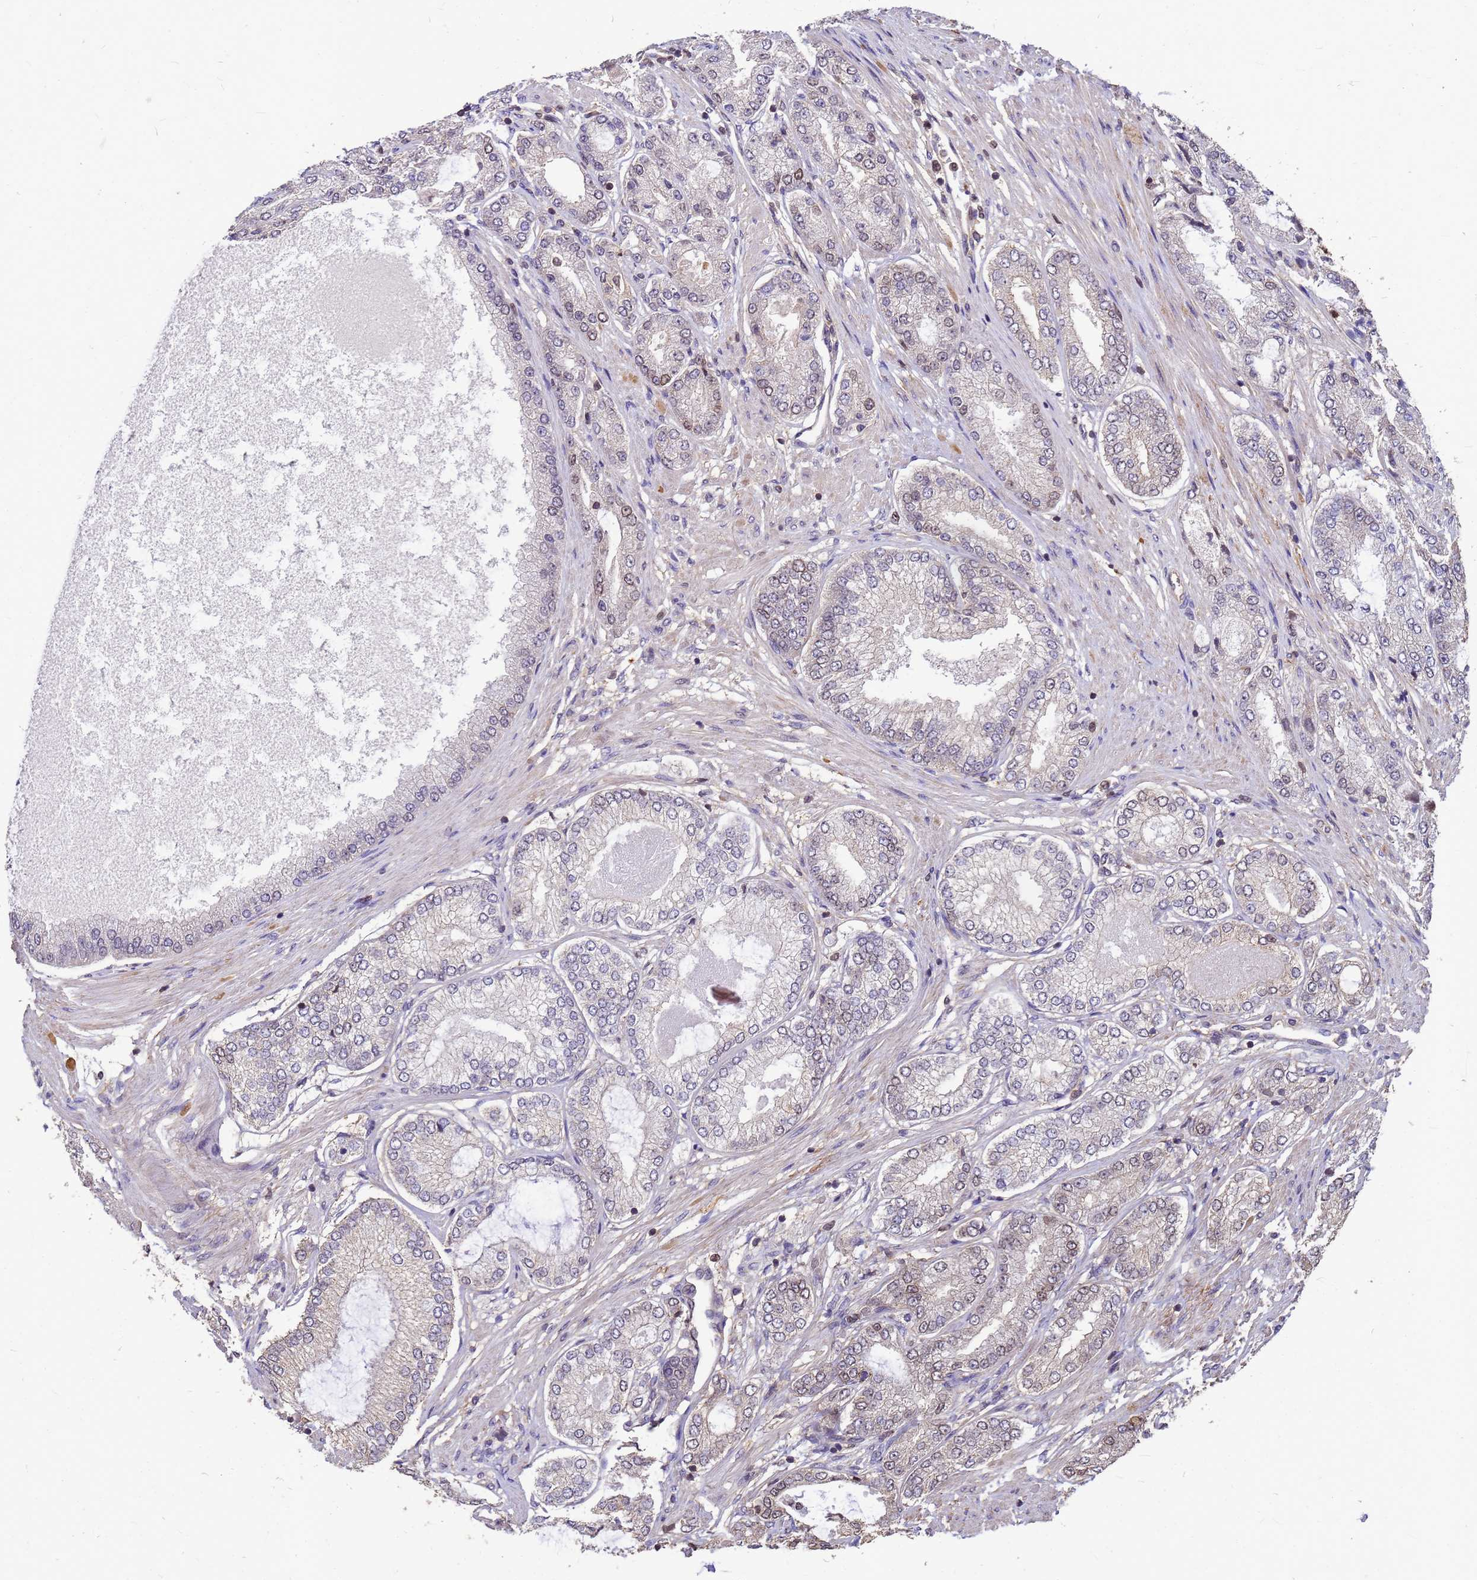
{"staining": {"intensity": "negative", "quantity": "none", "location": "none"}, "tissue": "prostate cancer", "cell_type": "Tumor cells", "image_type": "cancer", "snomed": [{"axis": "morphology", "description": "Adenocarcinoma, High grade"}, {"axis": "topography", "description": "Prostate"}], "caption": "IHC micrograph of high-grade adenocarcinoma (prostate) stained for a protein (brown), which displays no staining in tumor cells.", "gene": "C1orf35", "patient": {"sex": "male", "age": 71}}